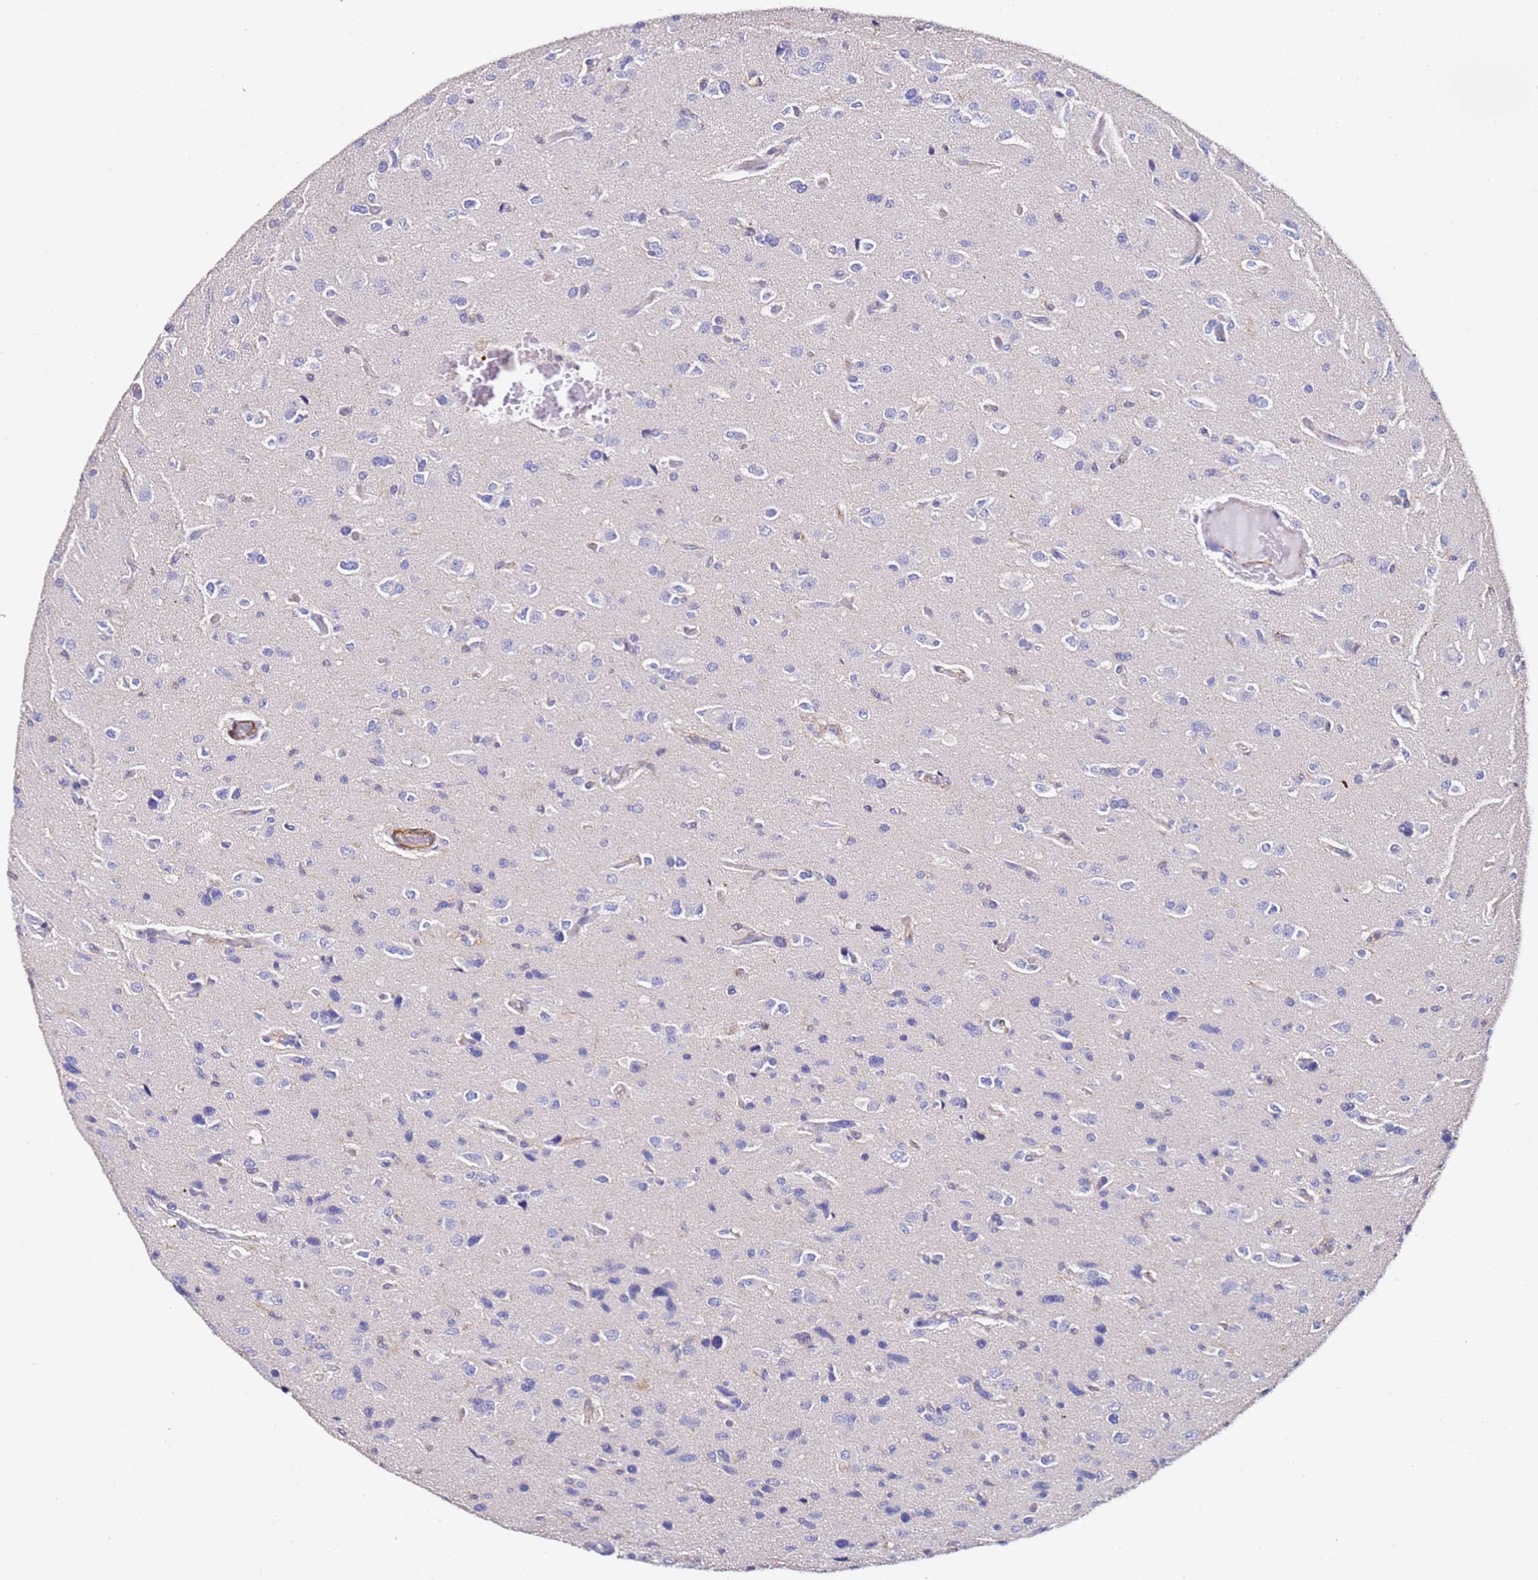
{"staining": {"intensity": "negative", "quantity": "none", "location": "none"}, "tissue": "glioma", "cell_type": "Tumor cells", "image_type": "cancer", "snomed": [{"axis": "morphology", "description": "Glioma, malignant, High grade"}, {"axis": "topography", "description": "Brain"}], "caption": "Tumor cells show no significant expression in glioma. (Stains: DAB (3,3'-diaminobenzidine) immunohistochemistry (IHC) with hematoxylin counter stain, Microscopy: brightfield microscopy at high magnification).", "gene": "ZNF671", "patient": {"sex": "male", "age": 77}}